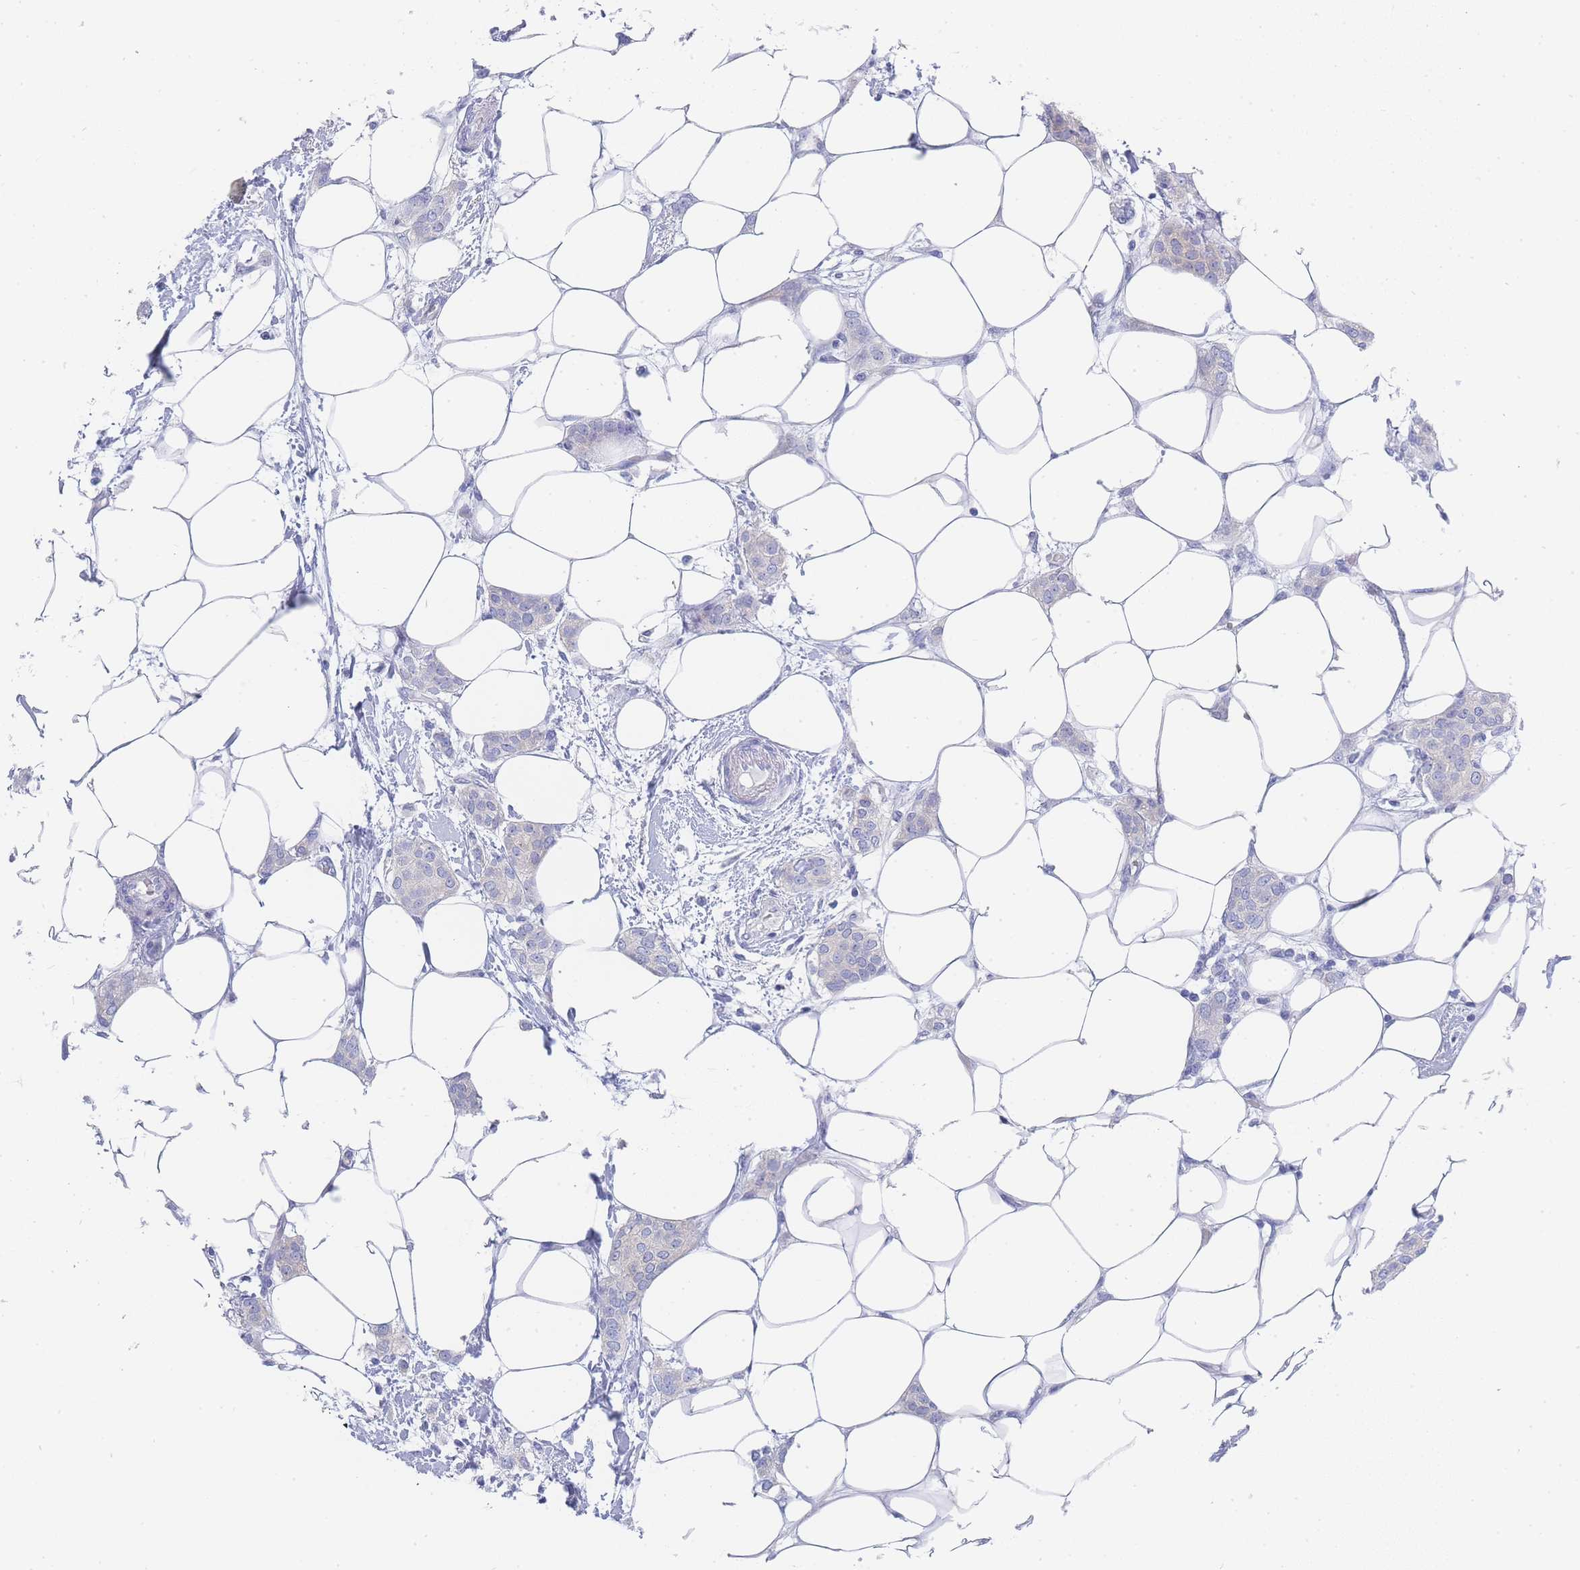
{"staining": {"intensity": "negative", "quantity": "none", "location": "none"}, "tissue": "breast cancer", "cell_type": "Tumor cells", "image_type": "cancer", "snomed": [{"axis": "morphology", "description": "Duct carcinoma"}, {"axis": "topography", "description": "Breast"}], "caption": "This is a image of IHC staining of breast cancer, which shows no expression in tumor cells. The staining is performed using DAB brown chromogen with nuclei counter-stained in using hematoxylin.", "gene": "LZTFL1", "patient": {"sex": "female", "age": 72}}